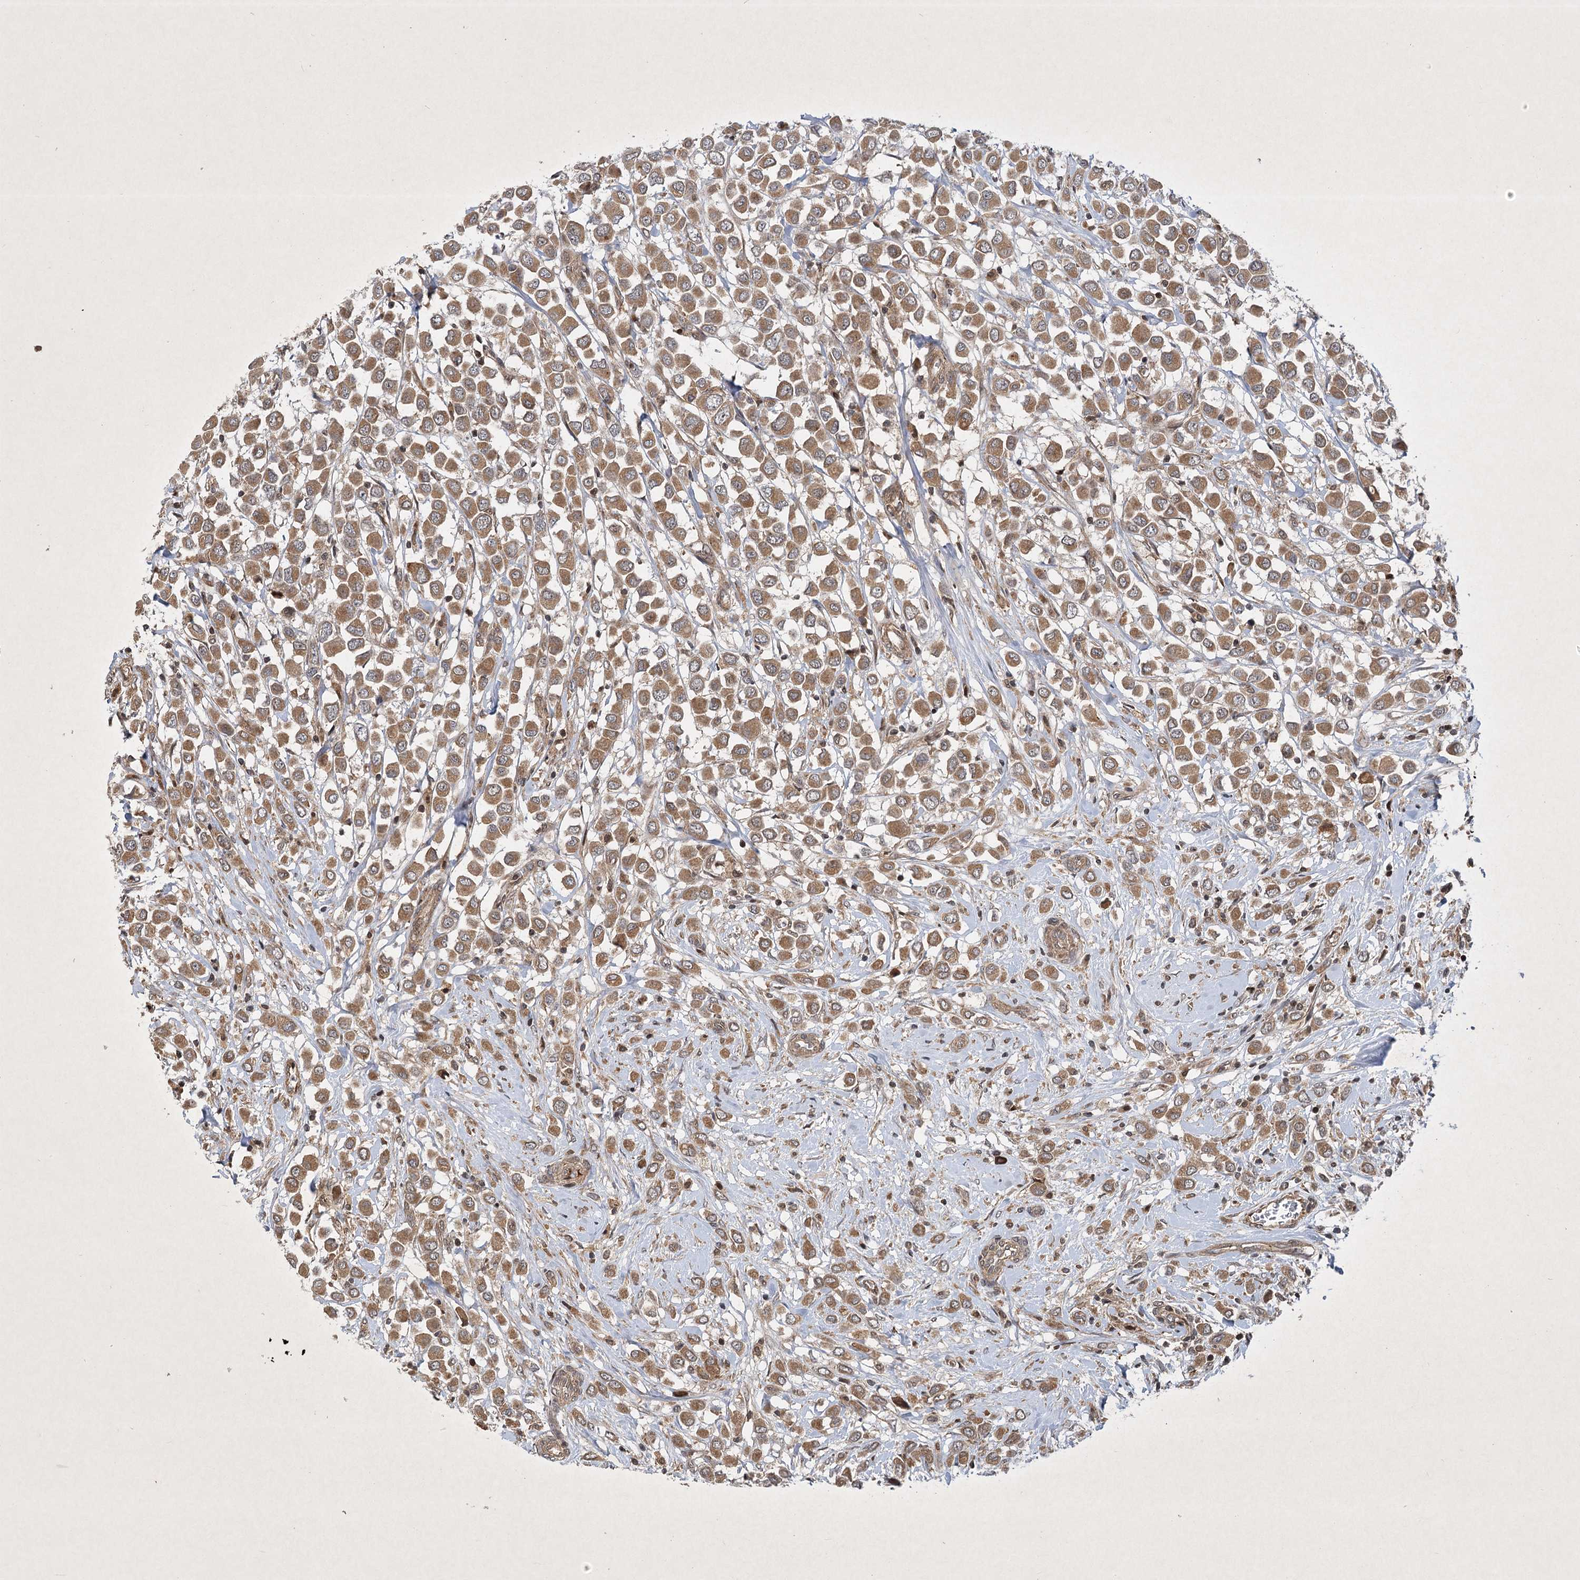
{"staining": {"intensity": "moderate", "quantity": ">75%", "location": "cytoplasmic/membranous"}, "tissue": "breast cancer", "cell_type": "Tumor cells", "image_type": "cancer", "snomed": [{"axis": "morphology", "description": "Duct carcinoma"}, {"axis": "topography", "description": "Breast"}], "caption": "Breast cancer was stained to show a protein in brown. There is medium levels of moderate cytoplasmic/membranous staining in approximately >75% of tumor cells. The staining was performed using DAB, with brown indicating positive protein expression. Nuclei are stained blue with hematoxylin.", "gene": "INSIG2", "patient": {"sex": "female", "age": 61}}